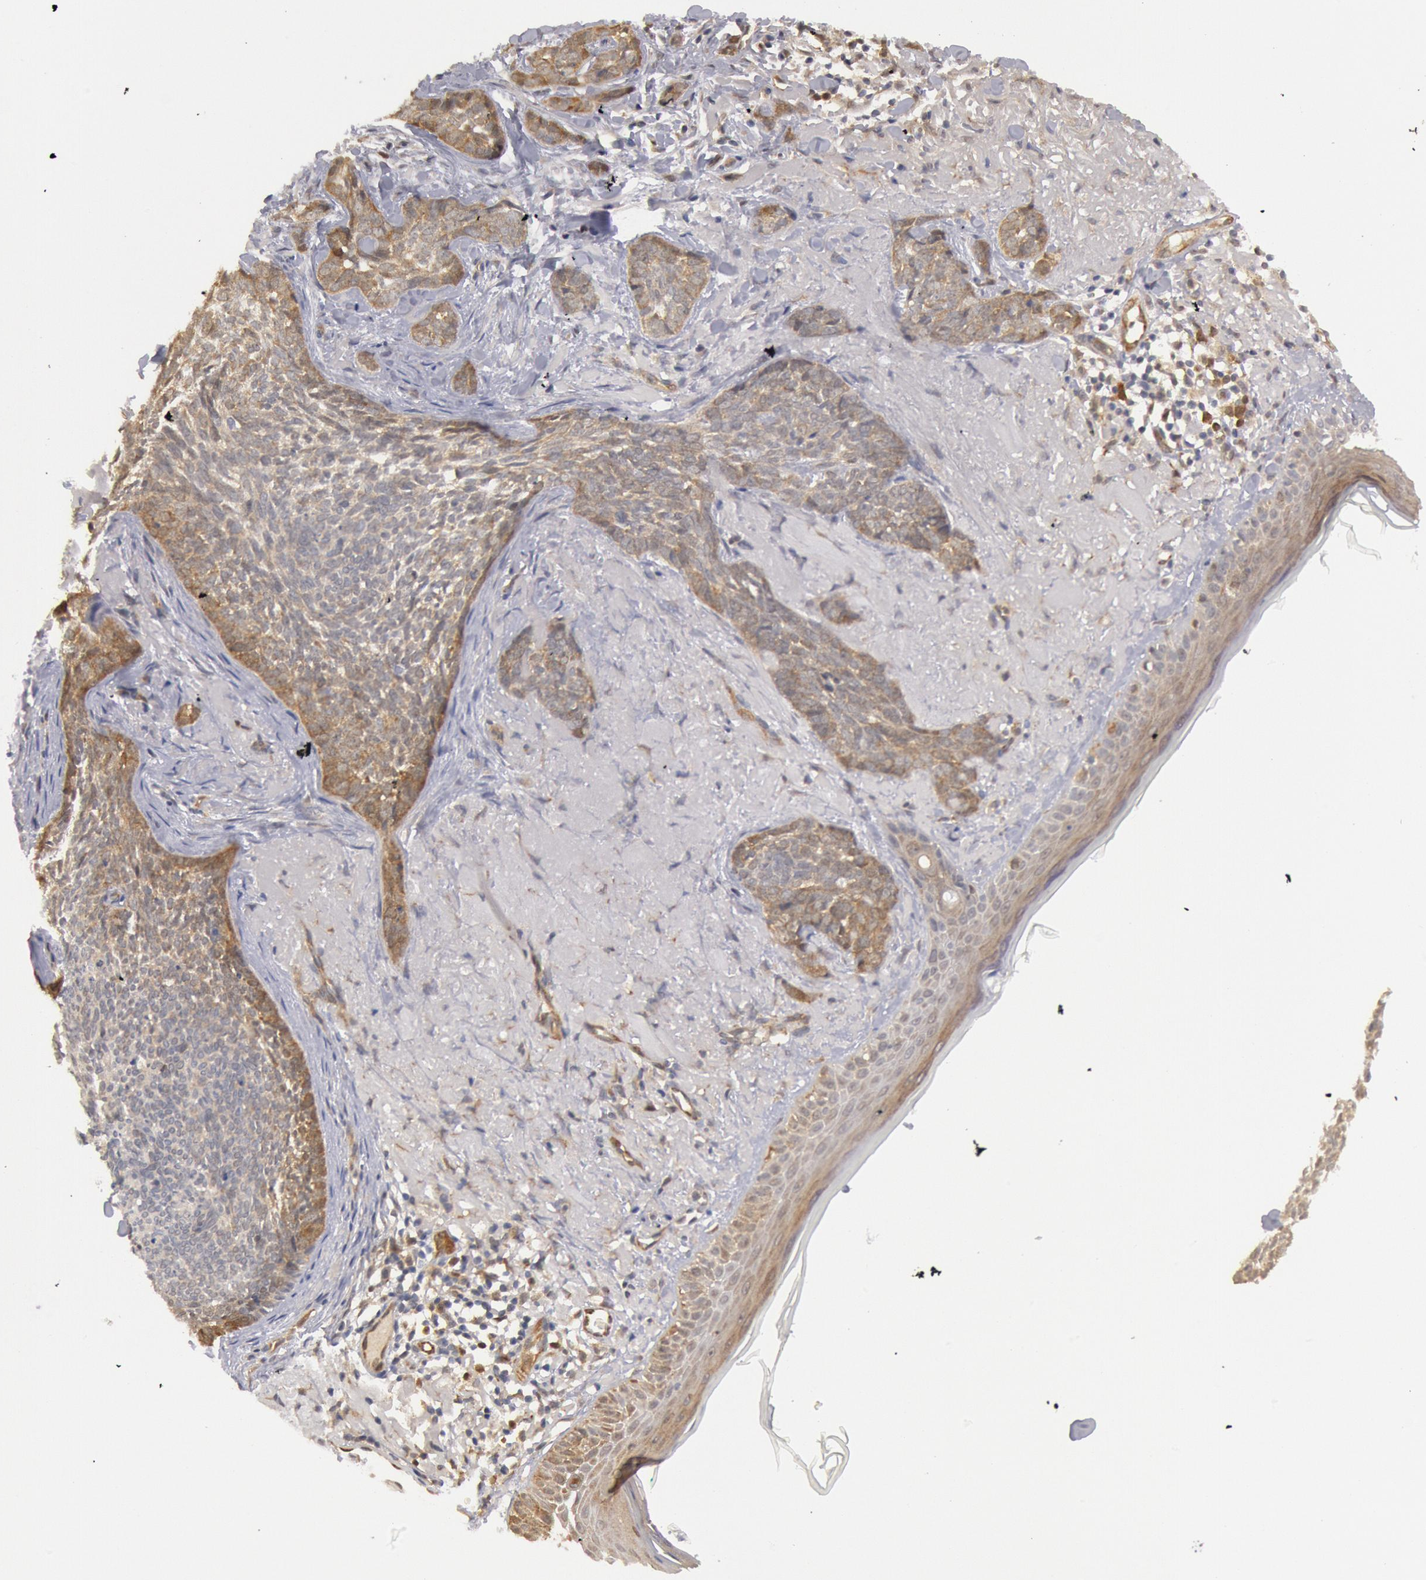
{"staining": {"intensity": "weak", "quantity": "25%-75%", "location": "cytoplasmic/membranous"}, "tissue": "skin cancer", "cell_type": "Tumor cells", "image_type": "cancer", "snomed": [{"axis": "morphology", "description": "Basal cell carcinoma"}, {"axis": "topography", "description": "Skin"}], "caption": "DAB (3,3'-diaminobenzidine) immunohistochemical staining of human basal cell carcinoma (skin) demonstrates weak cytoplasmic/membranous protein staining in about 25%-75% of tumor cells. The staining was performed using DAB to visualize the protein expression in brown, while the nuclei were stained in blue with hematoxylin (Magnification: 20x).", "gene": "DNAJA1", "patient": {"sex": "female", "age": 81}}